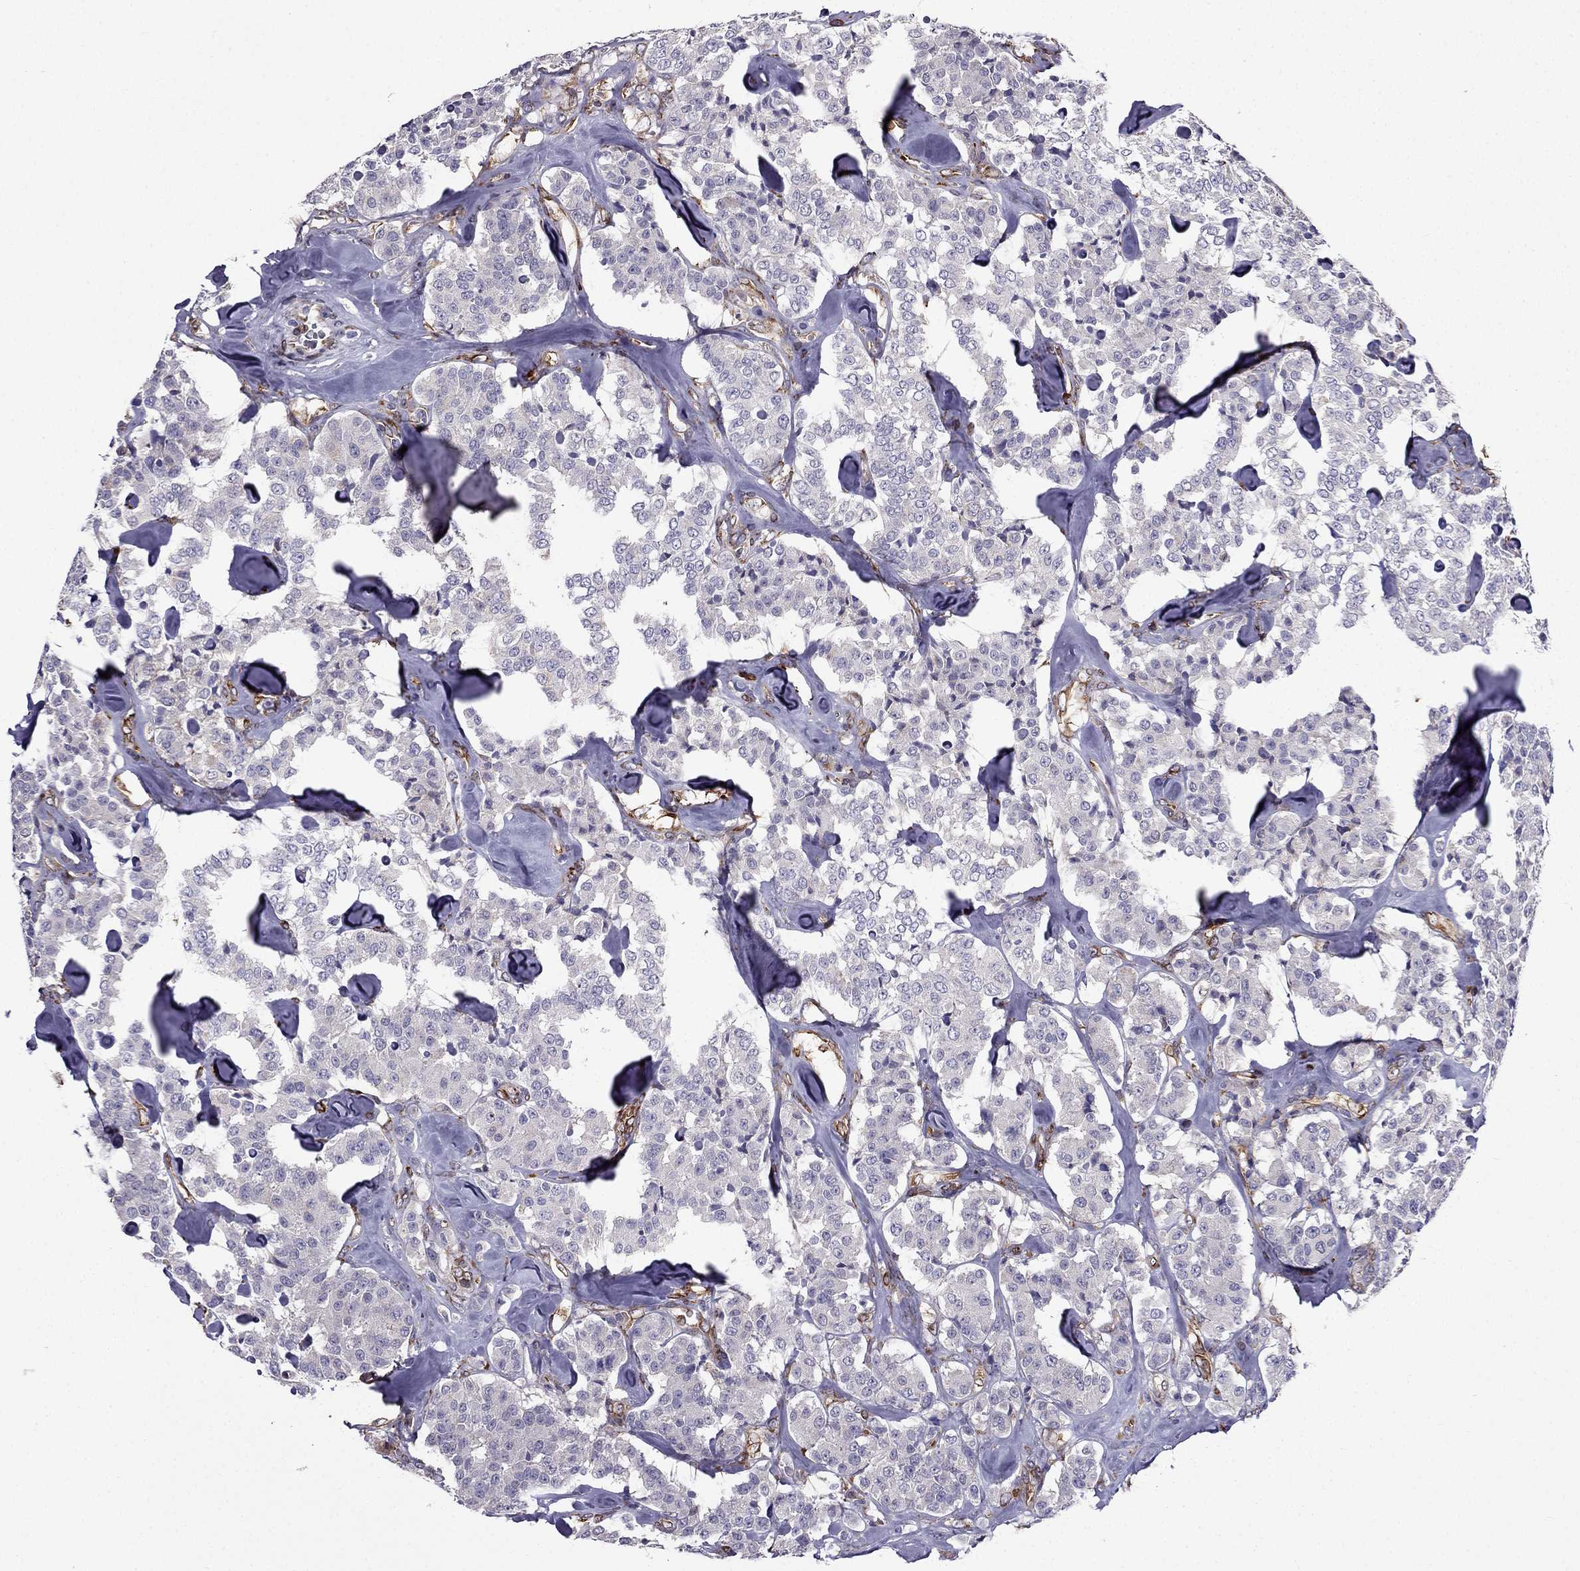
{"staining": {"intensity": "negative", "quantity": "none", "location": "none"}, "tissue": "carcinoid", "cell_type": "Tumor cells", "image_type": "cancer", "snomed": [{"axis": "morphology", "description": "Carcinoid, malignant, NOS"}, {"axis": "topography", "description": "Pancreas"}], "caption": "IHC of carcinoid exhibits no expression in tumor cells.", "gene": "IKBIP", "patient": {"sex": "male", "age": 41}}